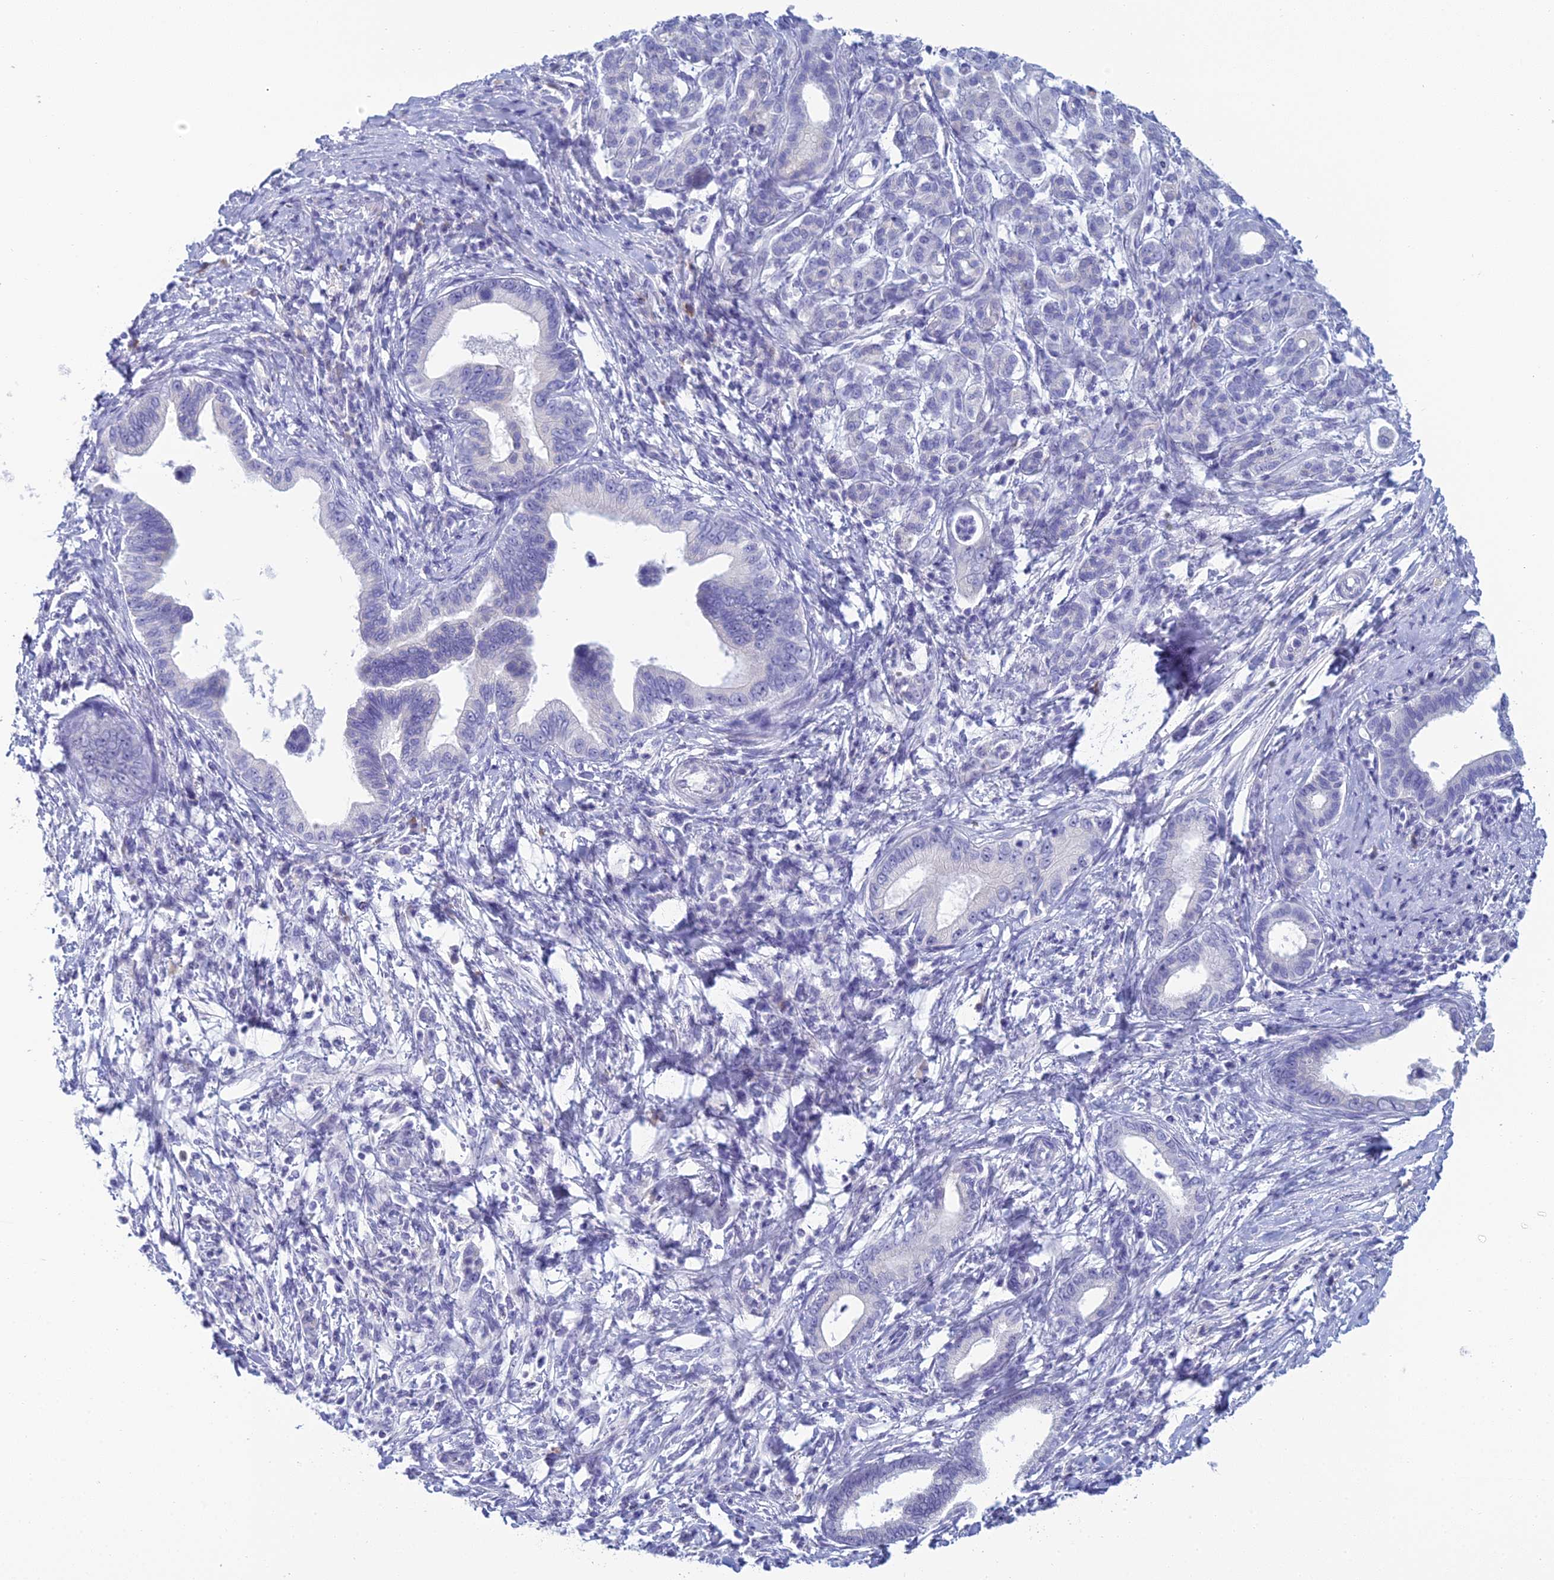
{"staining": {"intensity": "negative", "quantity": "none", "location": "none"}, "tissue": "pancreatic cancer", "cell_type": "Tumor cells", "image_type": "cancer", "snomed": [{"axis": "morphology", "description": "Normal tissue, NOS"}, {"axis": "morphology", "description": "Adenocarcinoma, NOS"}, {"axis": "topography", "description": "Pancreas"}], "caption": "Pancreatic cancer (adenocarcinoma) stained for a protein using immunohistochemistry (IHC) demonstrates no positivity tumor cells.", "gene": "MUC13", "patient": {"sex": "female", "age": 55}}